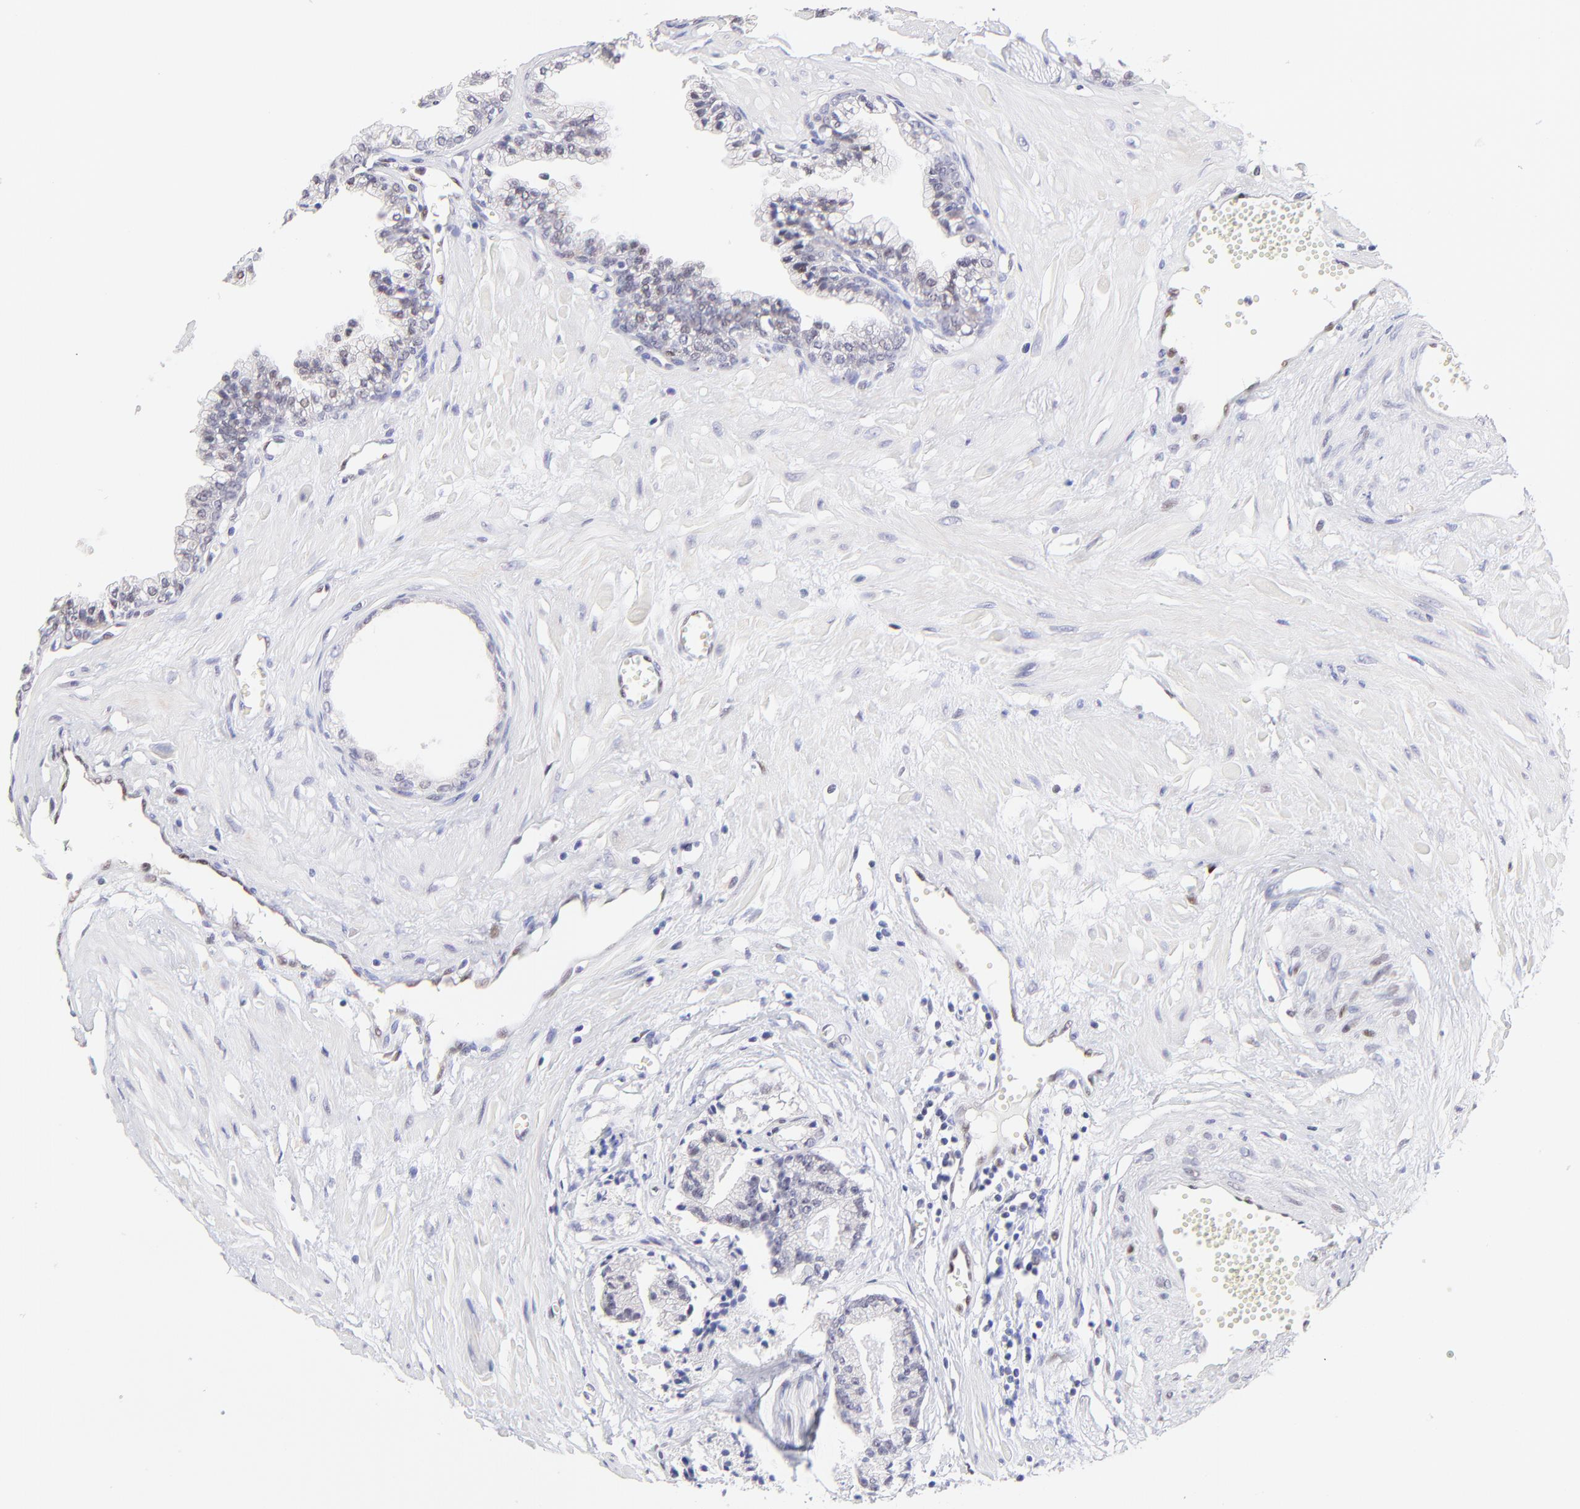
{"staining": {"intensity": "negative", "quantity": "none", "location": "none"}, "tissue": "prostate cancer", "cell_type": "Tumor cells", "image_type": "cancer", "snomed": [{"axis": "morphology", "description": "Adenocarcinoma, High grade"}, {"axis": "topography", "description": "Prostate"}], "caption": "This is an immunohistochemistry (IHC) histopathology image of high-grade adenocarcinoma (prostate). There is no expression in tumor cells.", "gene": "KLF4", "patient": {"sex": "male", "age": 56}}